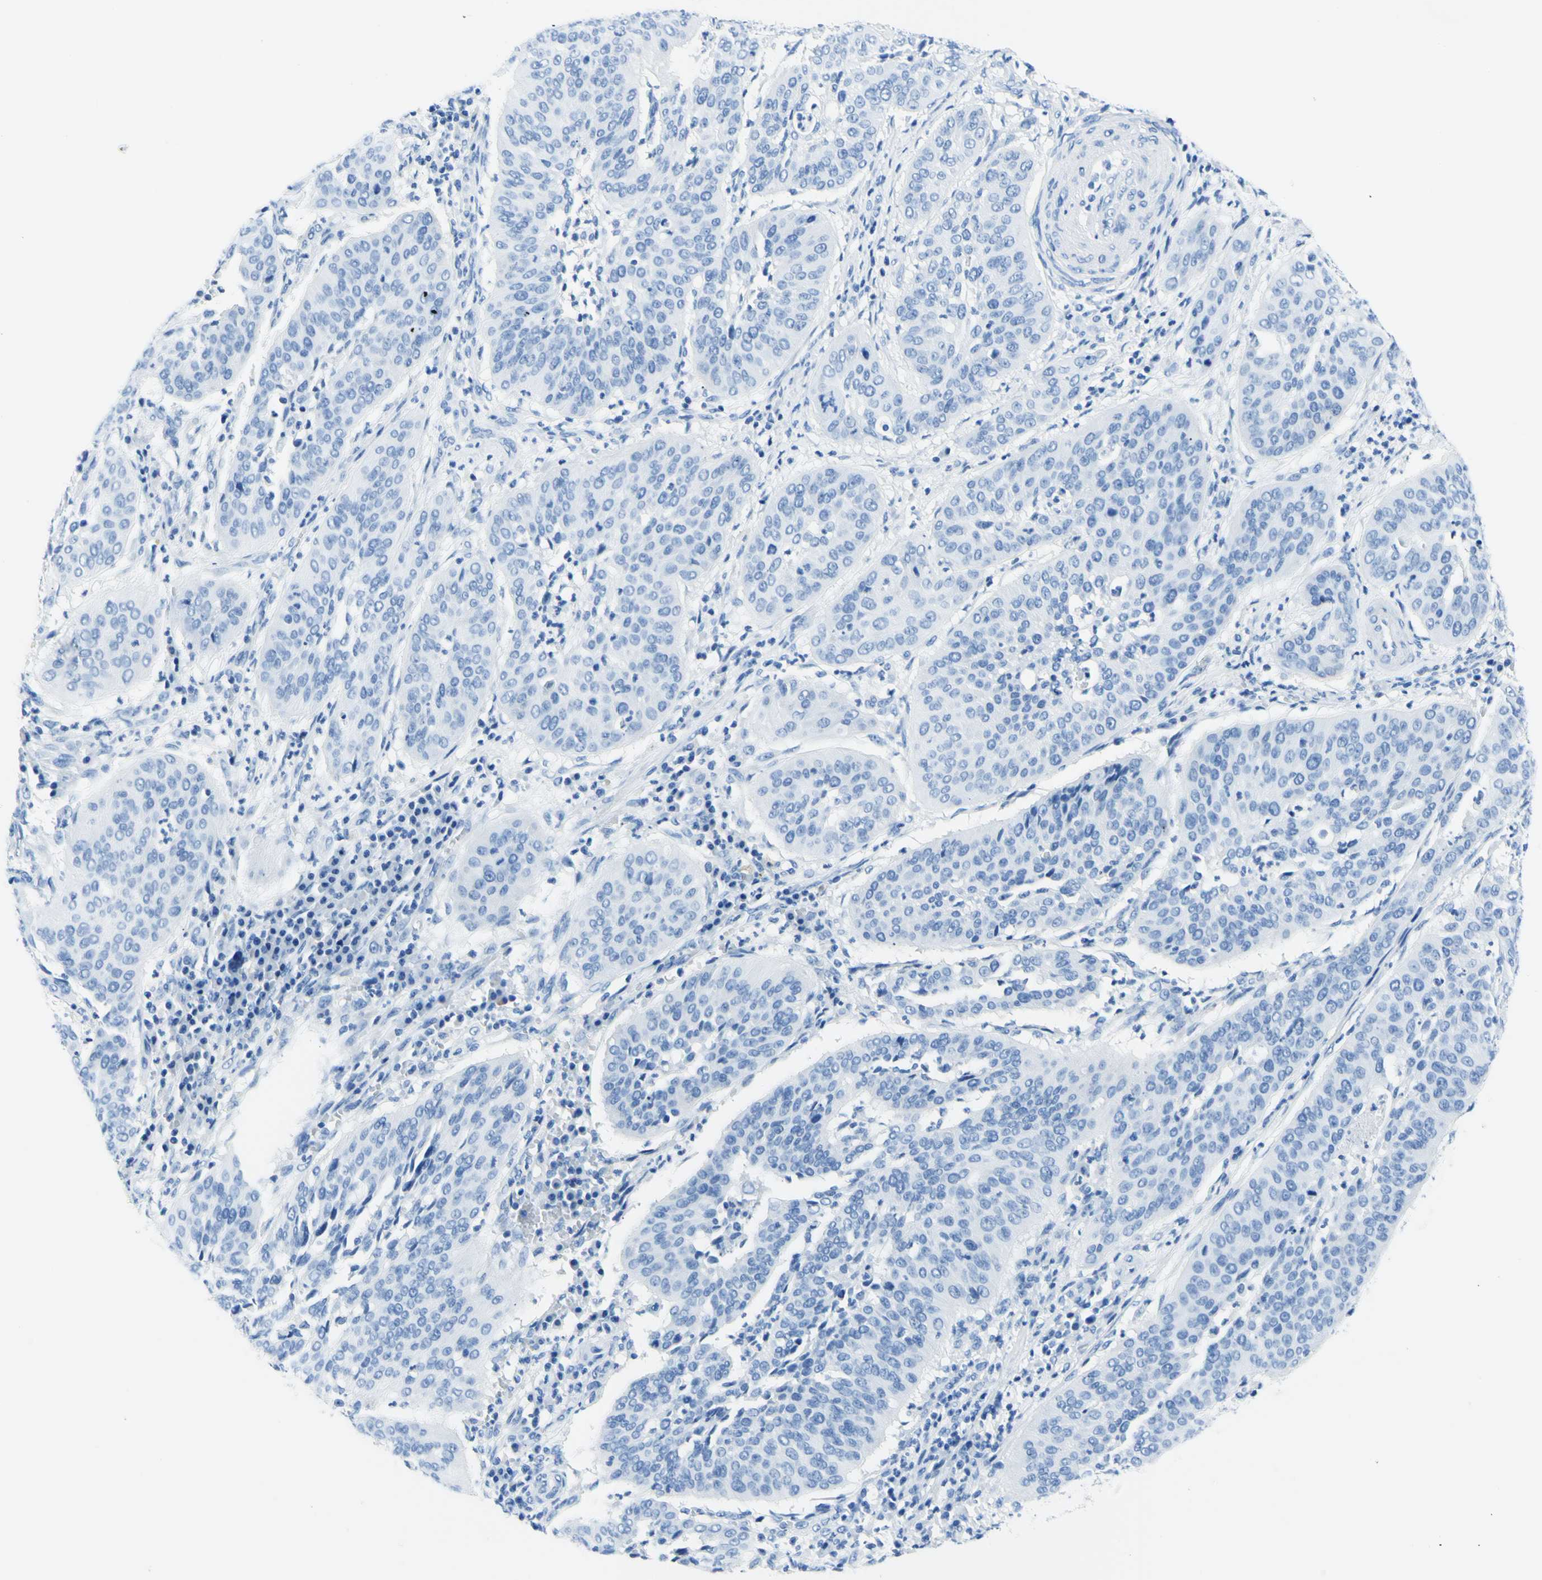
{"staining": {"intensity": "negative", "quantity": "none", "location": "none"}, "tissue": "cervical cancer", "cell_type": "Tumor cells", "image_type": "cancer", "snomed": [{"axis": "morphology", "description": "Normal tissue, NOS"}, {"axis": "morphology", "description": "Squamous cell carcinoma, NOS"}, {"axis": "topography", "description": "Cervix"}], "caption": "A micrograph of human squamous cell carcinoma (cervical) is negative for staining in tumor cells. (Stains: DAB (3,3'-diaminobenzidine) immunohistochemistry with hematoxylin counter stain, Microscopy: brightfield microscopy at high magnification).", "gene": "MYH2", "patient": {"sex": "female", "age": 39}}